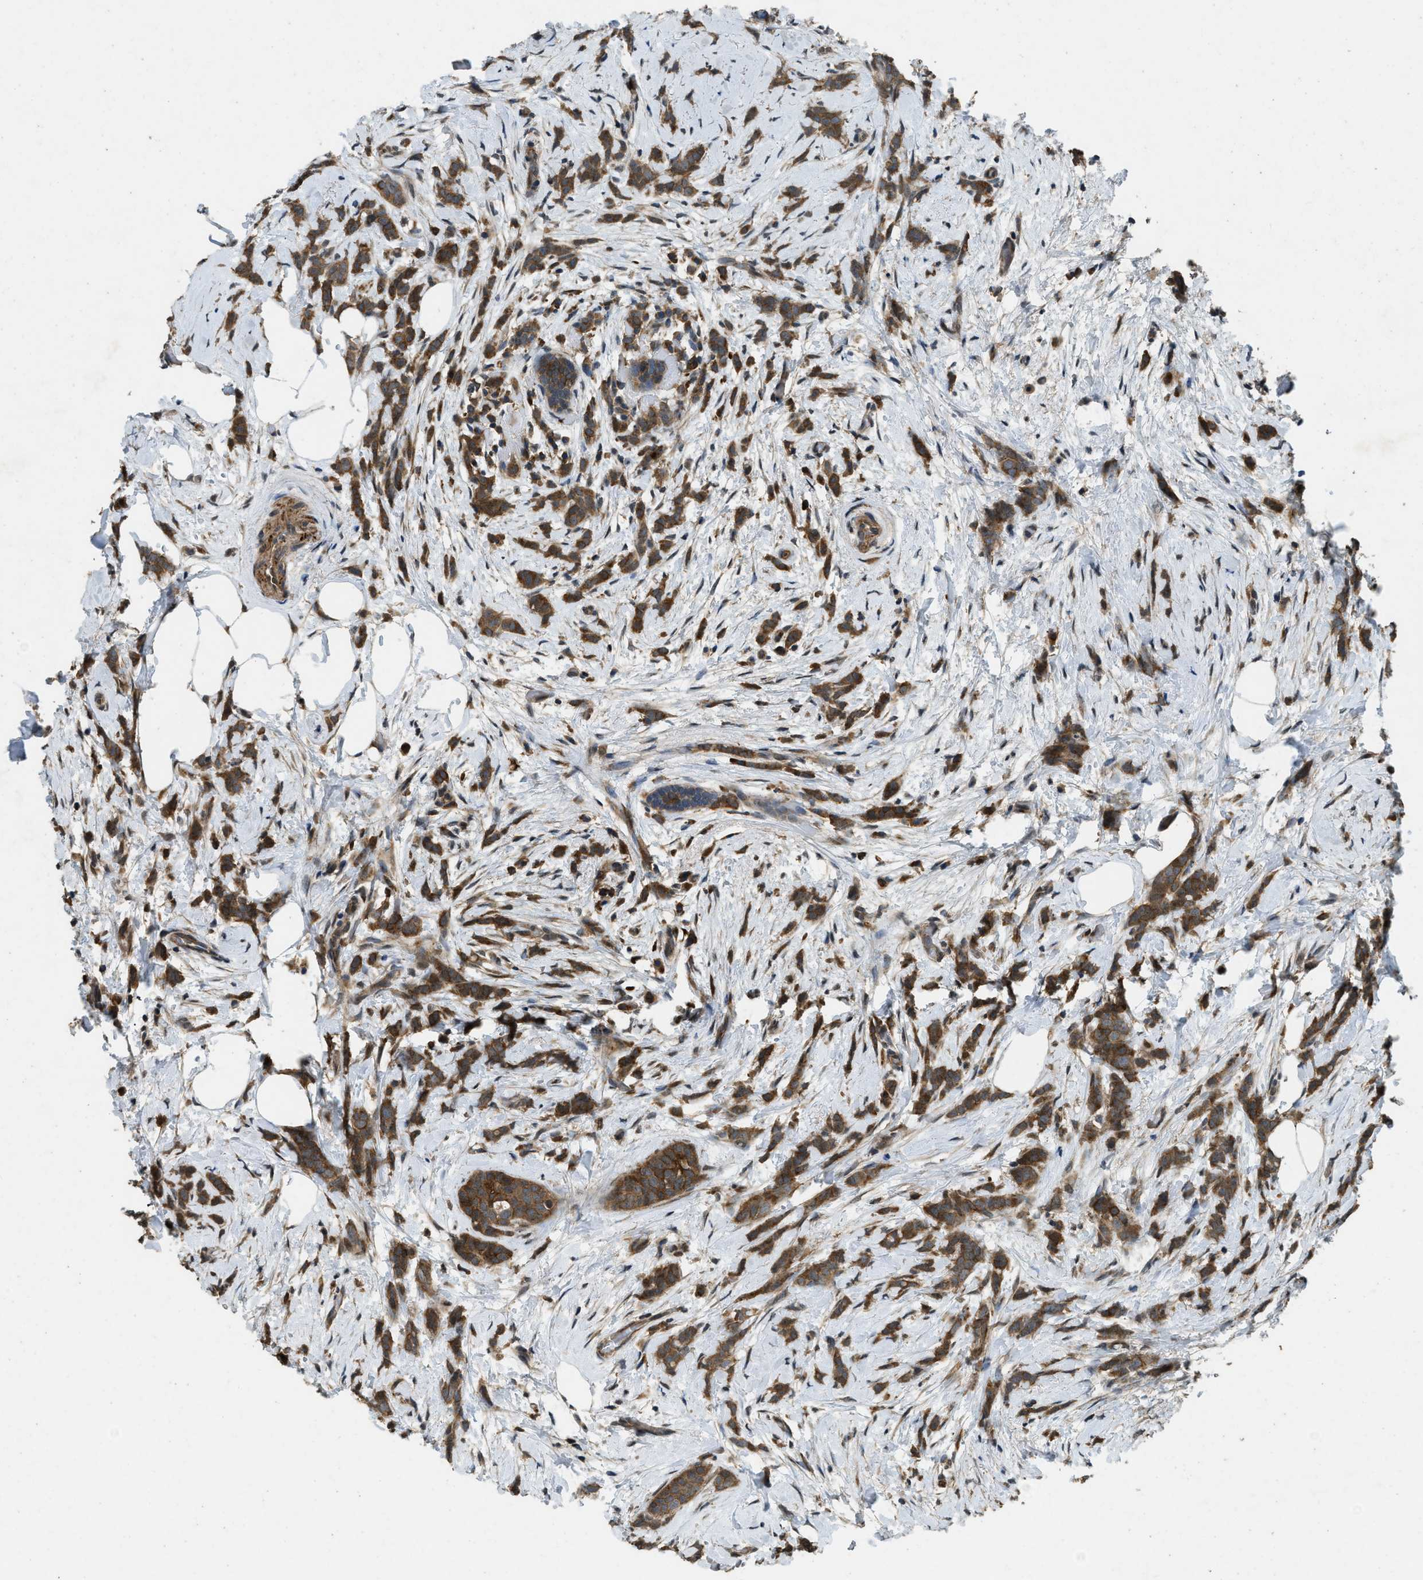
{"staining": {"intensity": "strong", "quantity": ">75%", "location": "cytoplasmic/membranous"}, "tissue": "breast cancer", "cell_type": "Tumor cells", "image_type": "cancer", "snomed": [{"axis": "morphology", "description": "Lobular carcinoma, in situ"}, {"axis": "morphology", "description": "Lobular carcinoma"}, {"axis": "topography", "description": "Breast"}], "caption": "A brown stain shows strong cytoplasmic/membranous positivity of a protein in human breast cancer (lobular carcinoma in situ) tumor cells.", "gene": "ATP8B1", "patient": {"sex": "female", "age": 41}}